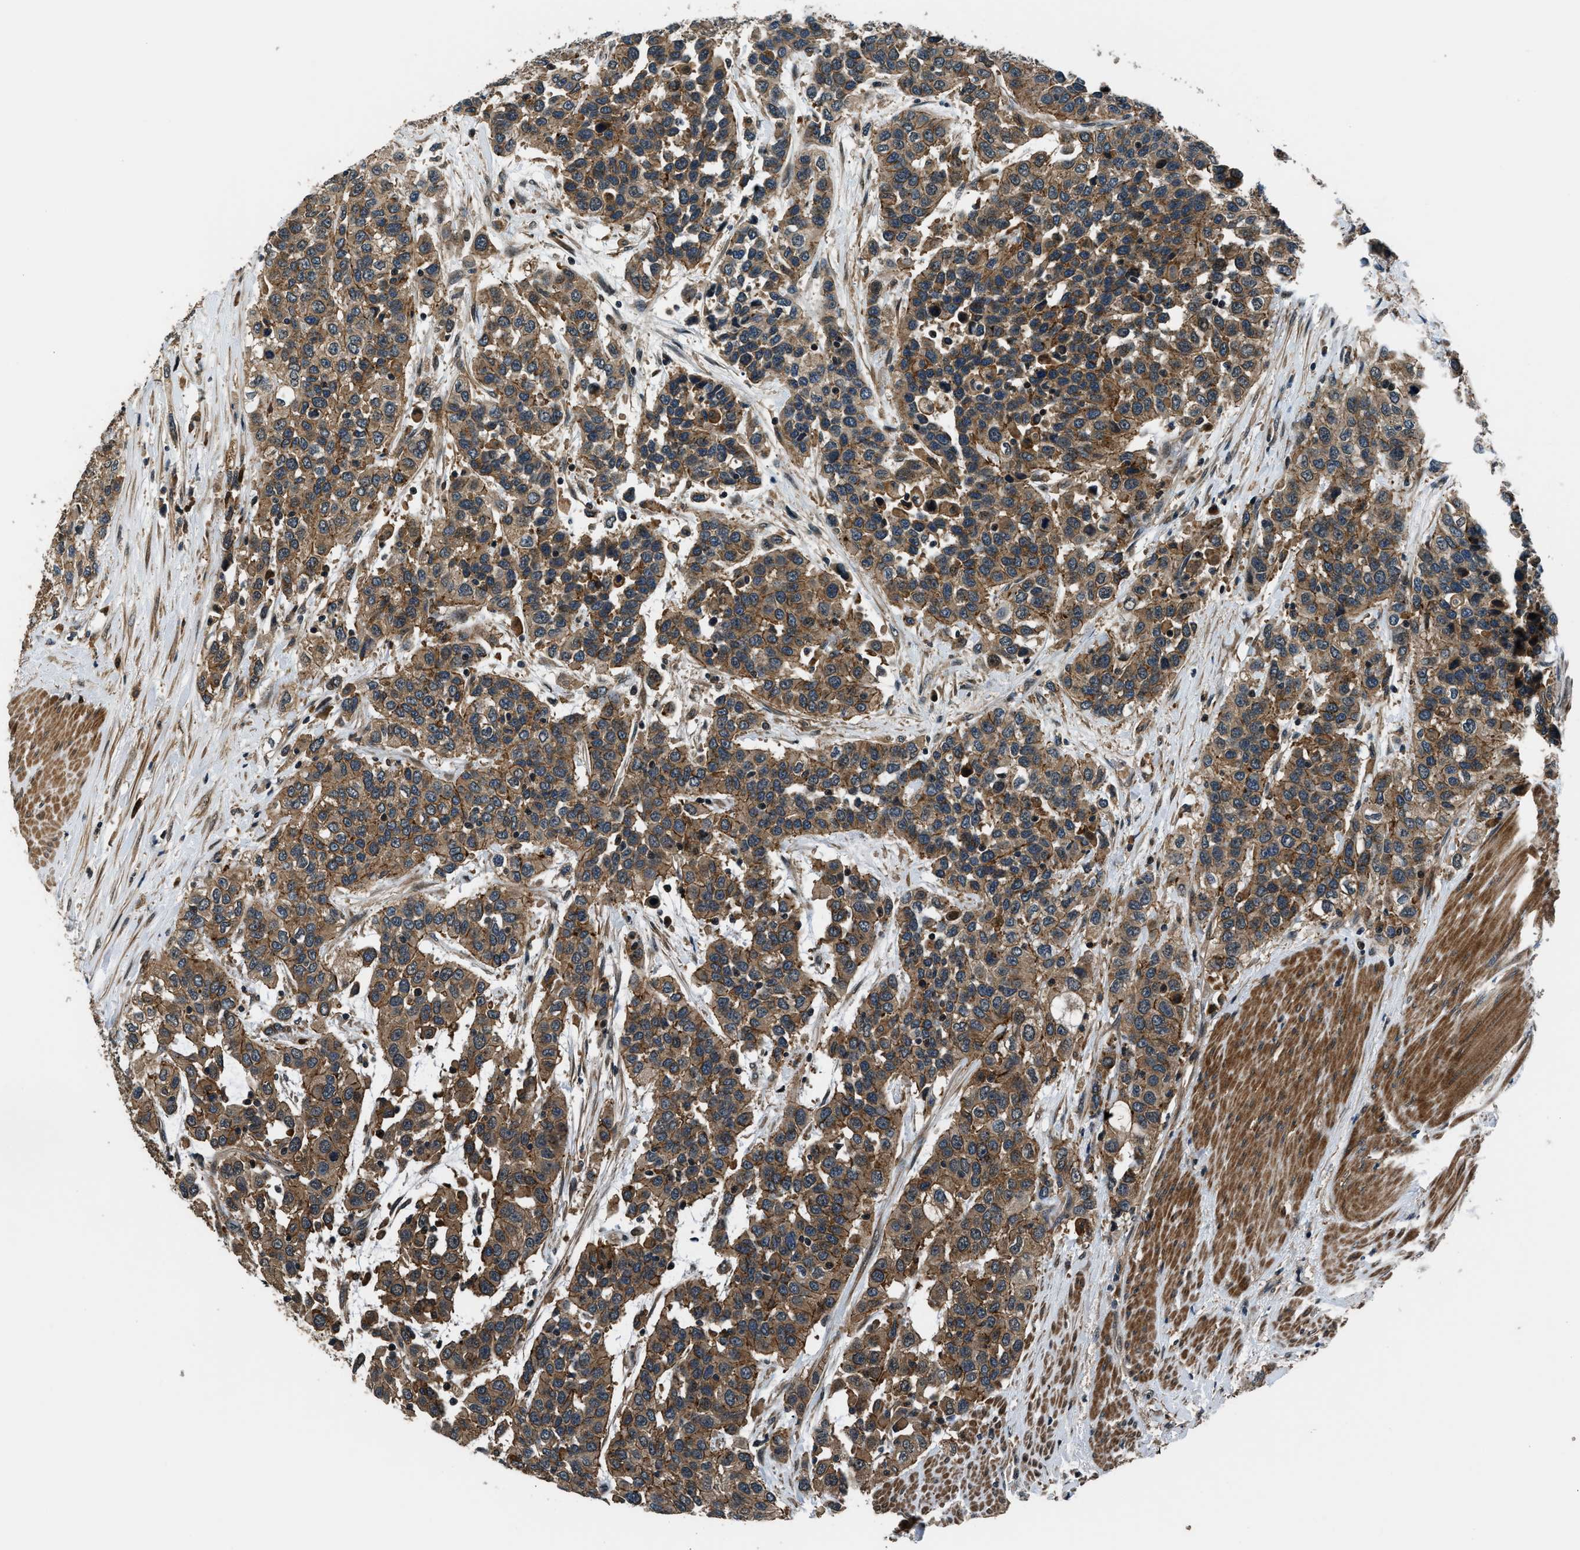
{"staining": {"intensity": "moderate", "quantity": ">75%", "location": "cytoplasmic/membranous"}, "tissue": "urothelial cancer", "cell_type": "Tumor cells", "image_type": "cancer", "snomed": [{"axis": "morphology", "description": "Urothelial carcinoma, High grade"}, {"axis": "topography", "description": "Urinary bladder"}], "caption": "High-grade urothelial carcinoma stained for a protein (brown) demonstrates moderate cytoplasmic/membranous positive positivity in about >75% of tumor cells.", "gene": "ARHGEF11", "patient": {"sex": "female", "age": 80}}